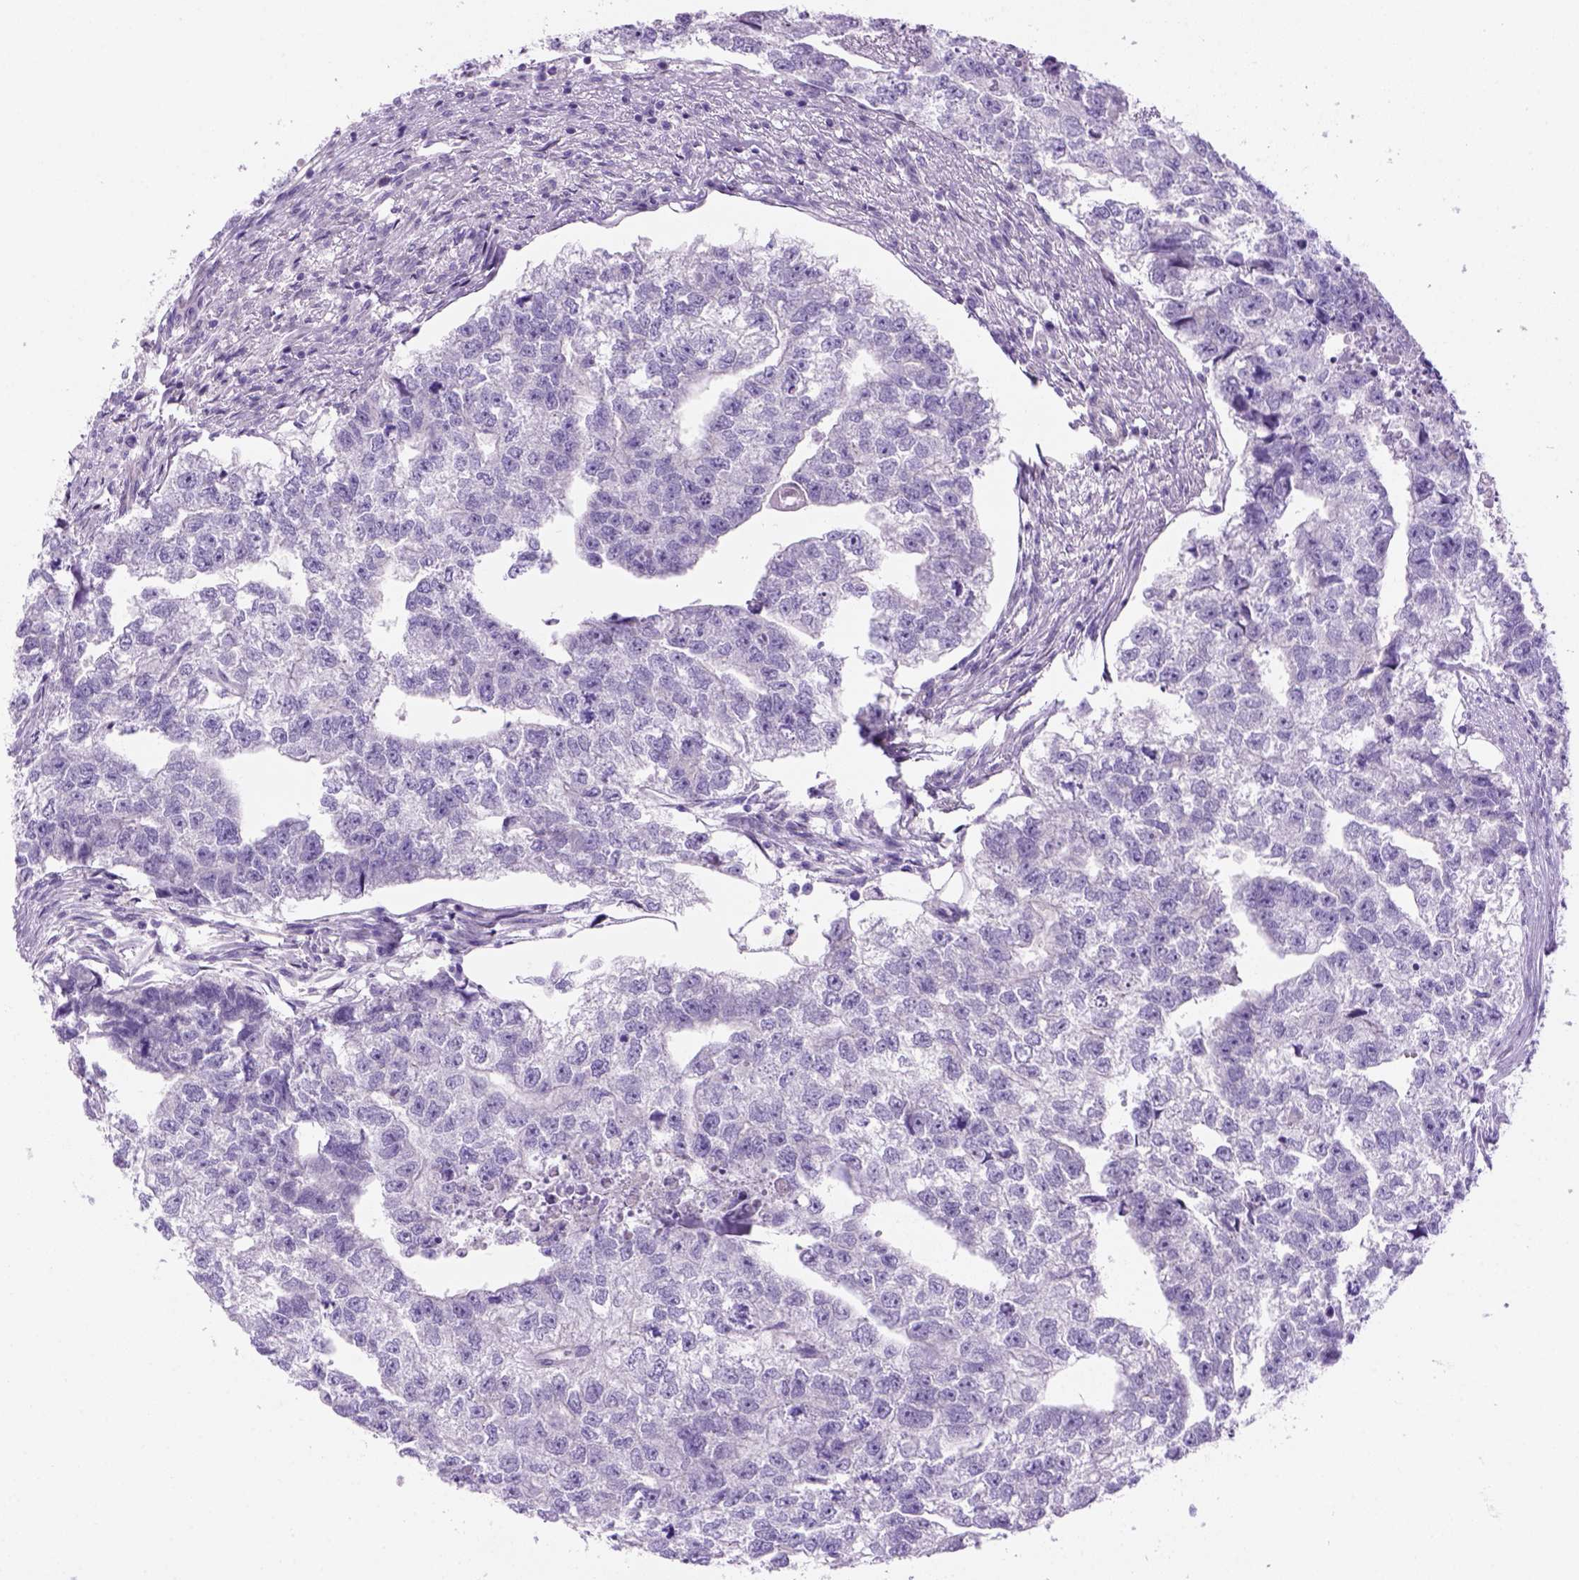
{"staining": {"intensity": "negative", "quantity": "none", "location": "none"}, "tissue": "testis cancer", "cell_type": "Tumor cells", "image_type": "cancer", "snomed": [{"axis": "morphology", "description": "Carcinoma, Embryonal, NOS"}, {"axis": "morphology", "description": "Teratoma, malignant, NOS"}, {"axis": "topography", "description": "Testis"}], "caption": "Immunohistochemistry (IHC) of testis cancer demonstrates no staining in tumor cells.", "gene": "DNAH11", "patient": {"sex": "male", "age": 44}}